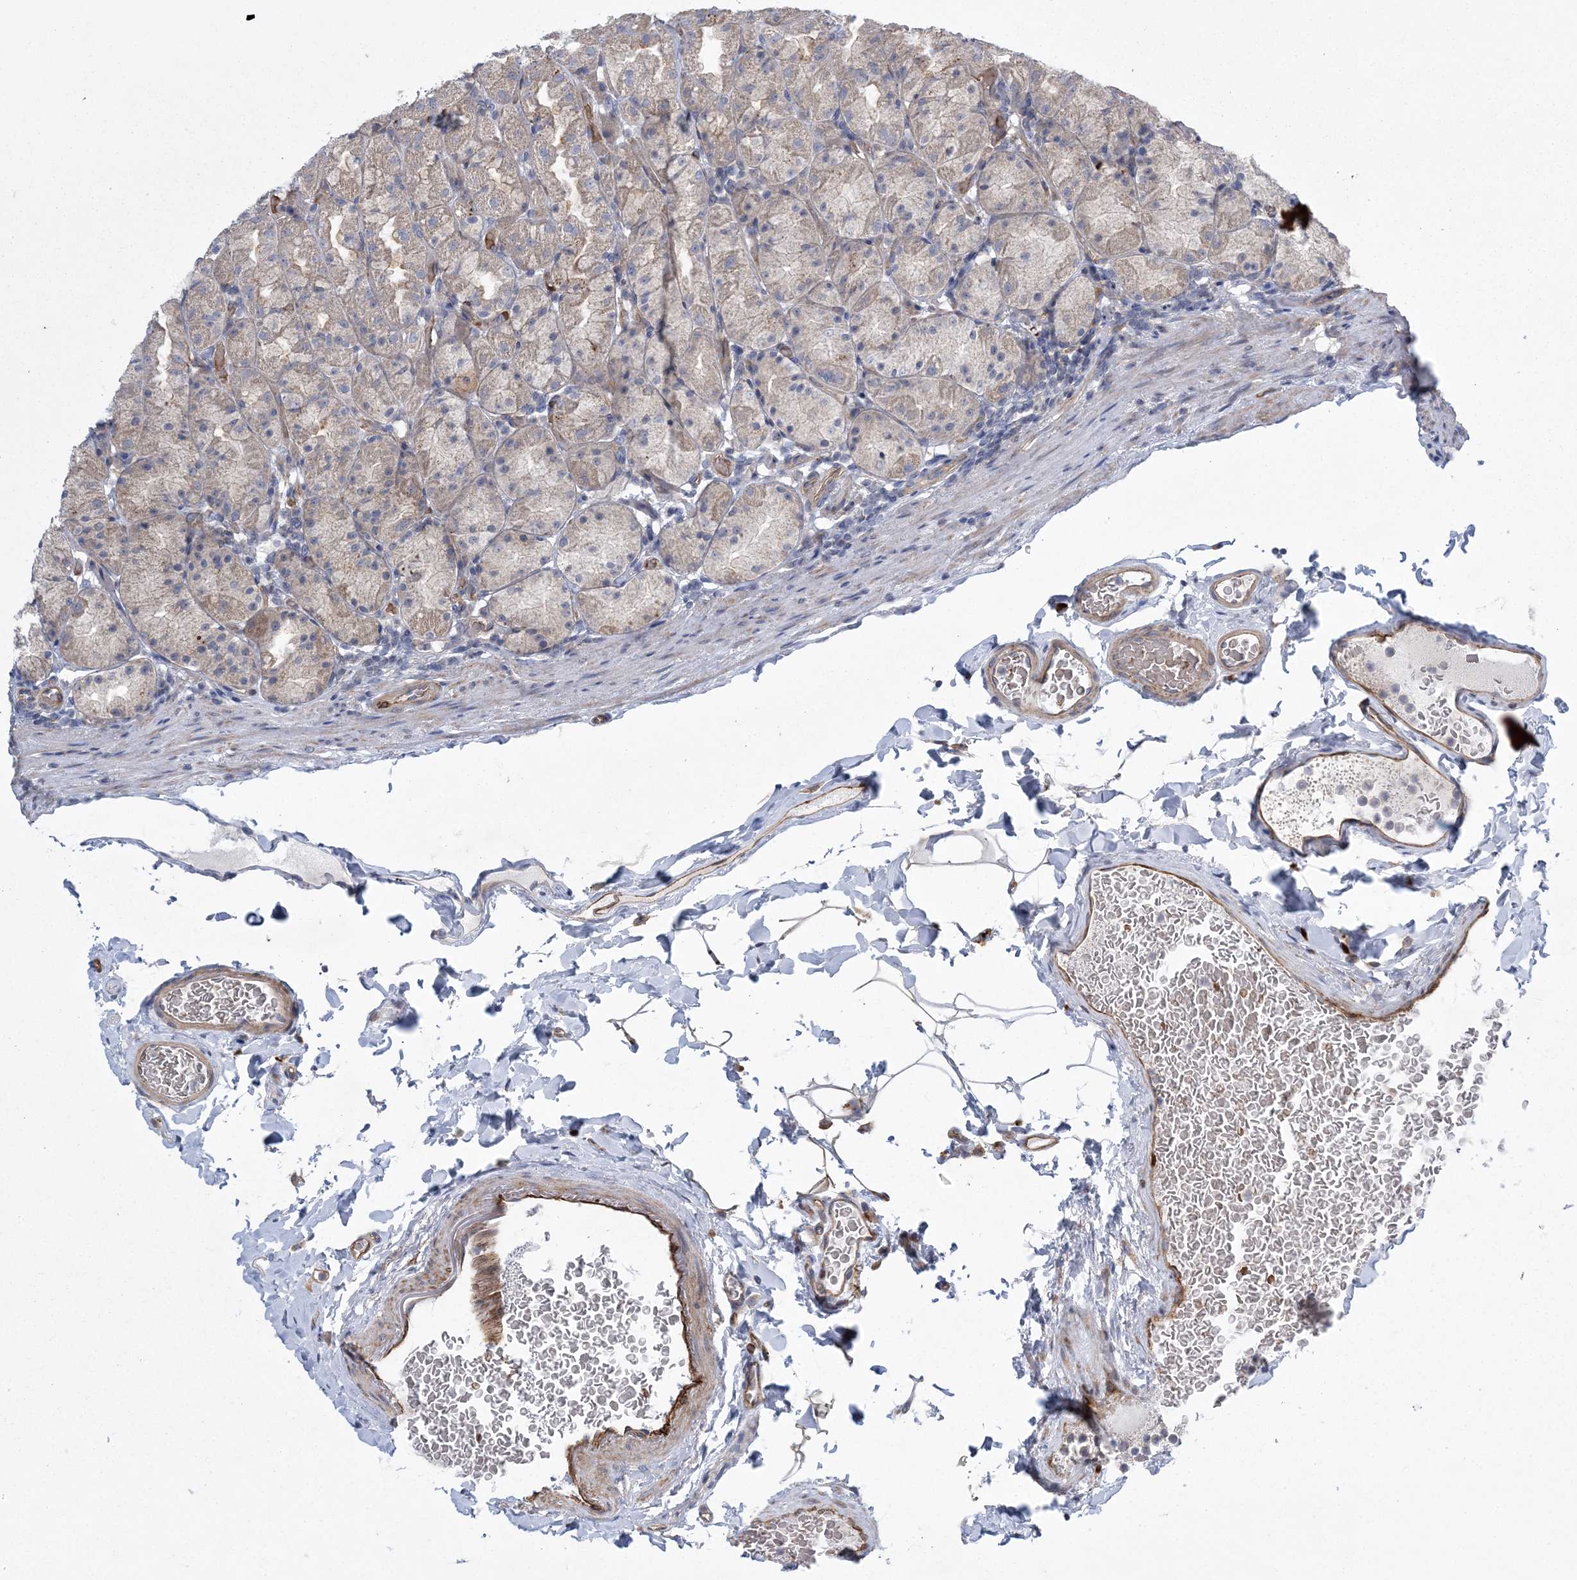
{"staining": {"intensity": "moderate", "quantity": "<25%", "location": "cytoplasmic/membranous"}, "tissue": "stomach", "cell_type": "Glandular cells", "image_type": "normal", "snomed": [{"axis": "morphology", "description": "Normal tissue, NOS"}, {"axis": "topography", "description": "Stomach, upper"}], "caption": "Brown immunohistochemical staining in normal stomach shows moderate cytoplasmic/membranous positivity in approximately <25% of glandular cells.", "gene": "CALN1", "patient": {"sex": "male", "age": 68}}